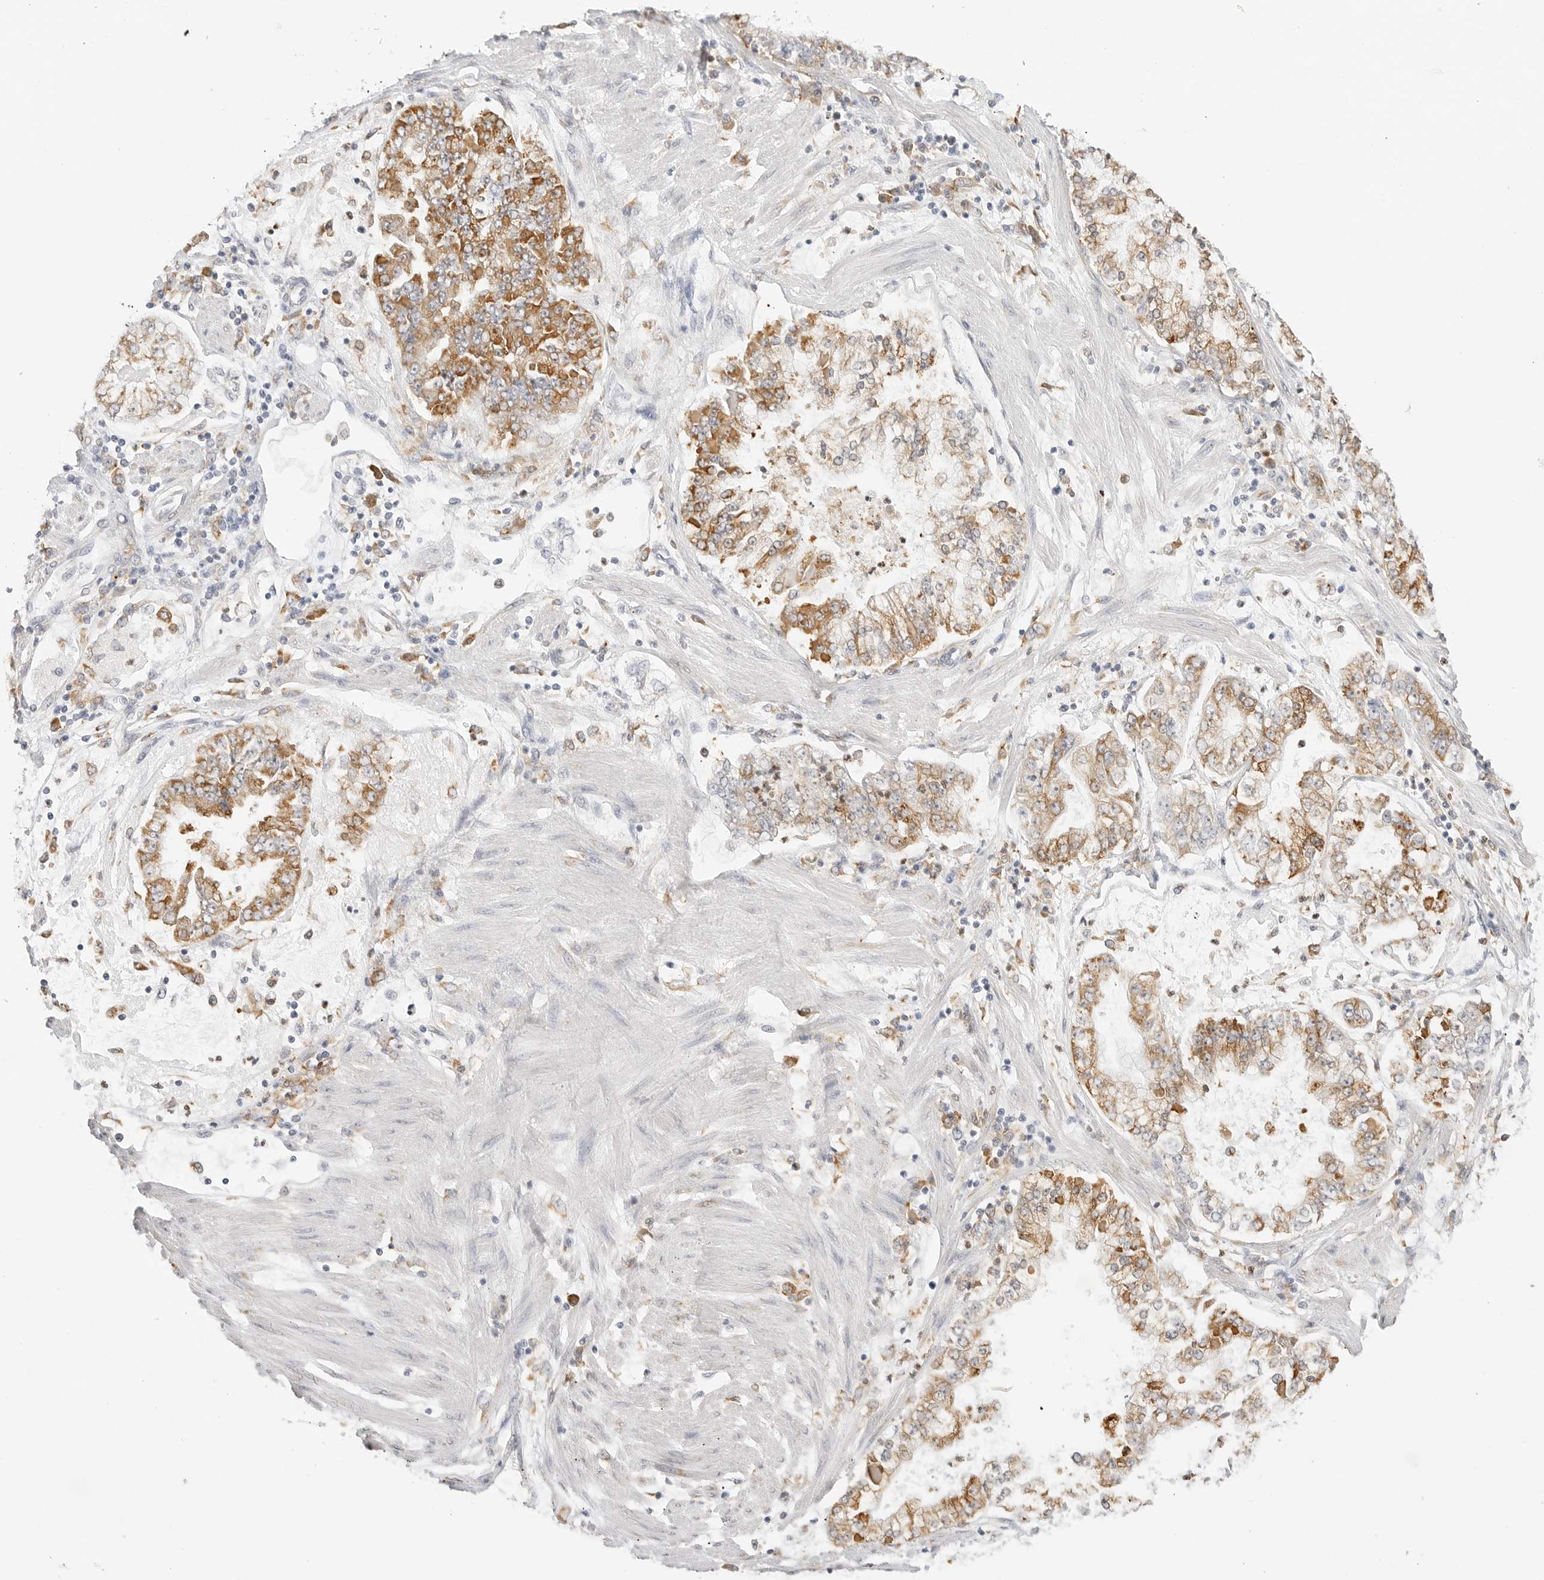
{"staining": {"intensity": "moderate", "quantity": ">75%", "location": "cytoplasmic/membranous"}, "tissue": "stomach cancer", "cell_type": "Tumor cells", "image_type": "cancer", "snomed": [{"axis": "morphology", "description": "Adenocarcinoma, NOS"}, {"axis": "topography", "description": "Stomach"}], "caption": "The histopathology image reveals staining of stomach cancer, revealing moderate cytoplasmic/membranous protein staining (brown color) within tumor cells.", "gene": "THEM4", "patient": {"sex": "male", "age": 76}}